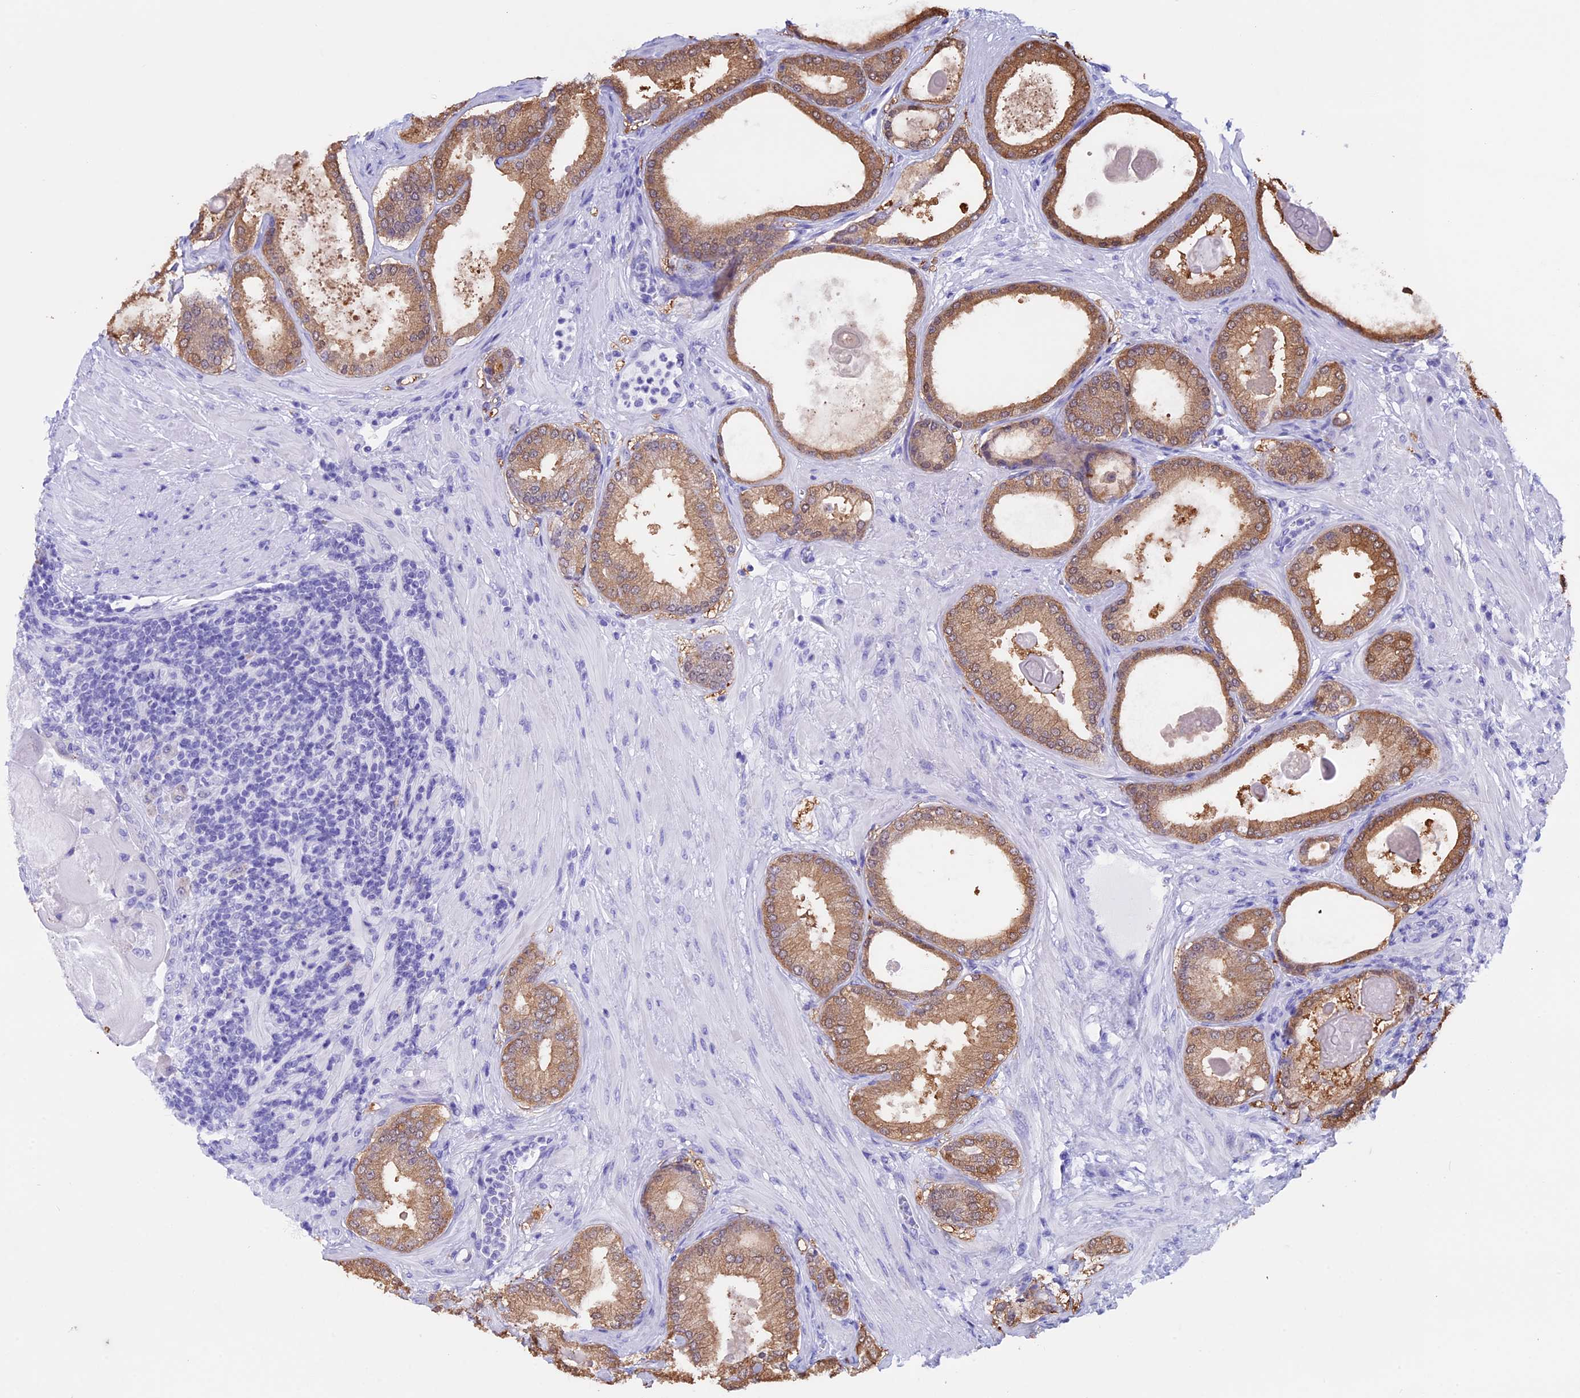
{"staining": {"intensity": "moderate", "quantity": "25%-75%", "location": "cytoplasmic/membranous"}, "tissue": "prostate cancer", "cell_type": "Tumor cells", "image_type": "cancer", "snomed": [{"axis": "morphology", "description": "Adenocarcinoma, Low grade"}, {"axis": "topography", "description": "Prostate"}], "caption": "Protein analysis of prostate adenocarcinoma (low-grade) tissue demonstrates moderate cytoplasmic/membranous staining in about 25%-75% of tumor cells.", "gene": "LHFPL2", "patient": {"sex": "male", "age": 59}}